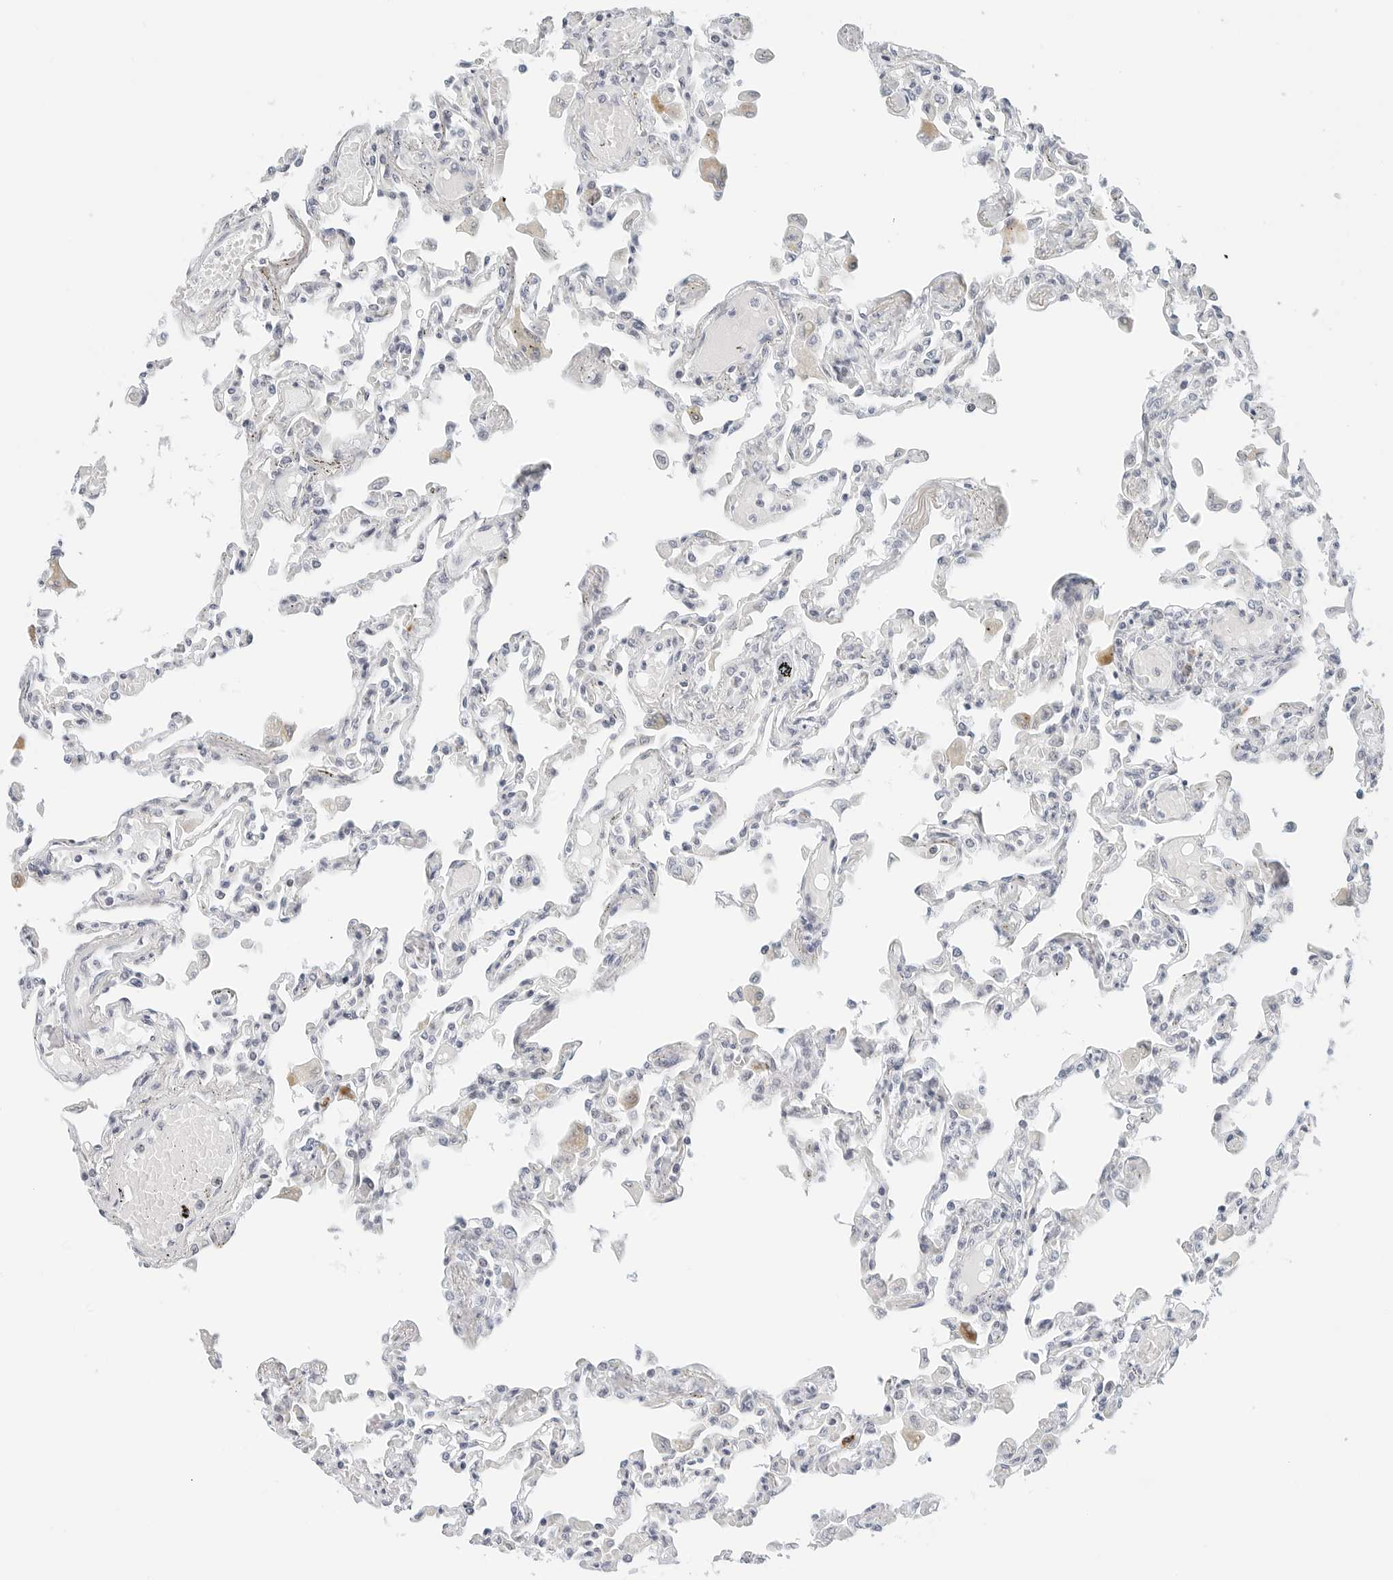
{"staining": {"intensity": "negative", "quantity": "none", "location": "none"}, "tissue": "lung", "cell_type": "Alveolar cells", "image_type": "normal", "snomed": [{"axis": "morphology", "description": "Normal tissue, NOS"}, {"axis": "topography", "description": "Bronchus"}, {"axis": "topography", "description": "Lung"}], "caption": "A high-resolution histopathology image shows IHC staining of unremarkable lung, which demonstrates no significant staining in alveolar cells.", "gene": "PARP10", "patient": {"sex": "female", "age": 49}}